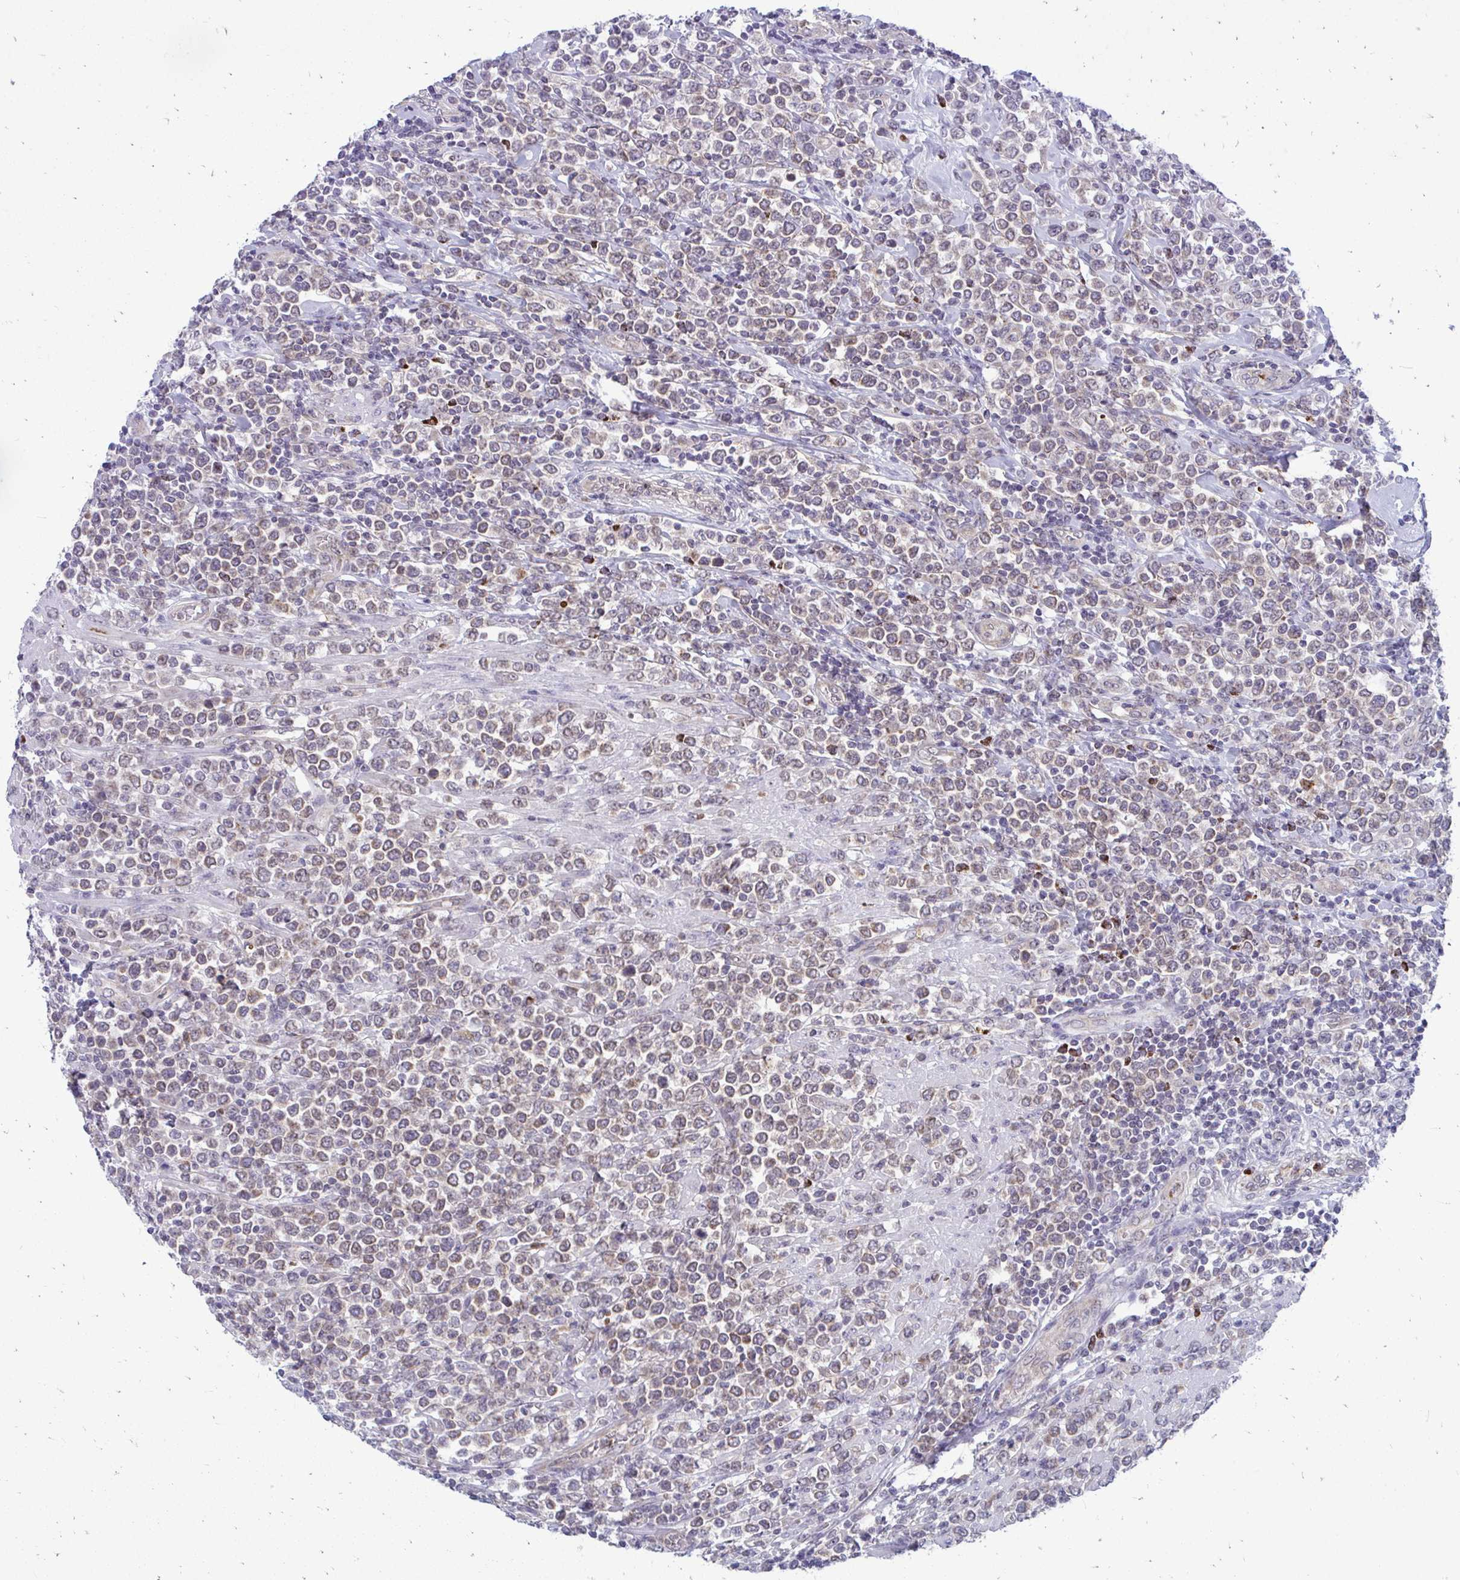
{"staining": {"intensity": "weak", "quantity": "25%-75%", "location": "cytoplasmic/membranous"}, "tissue": "lymphoma", "cell_type": "Tumor cells", "image_type": "cancer", "snomed": [{"axis": "morphology", "description": "Malignant lymphoma, non-Hodgkin's type, High grade"}, {"axis": "topography", "description": "Soft tissue"}], "caption": "High-power microscopy captured an immunohistochemistry (IHC) photomicrograph of lymphoma, revealing weak cytoplasmic/membranous positivity in approximately 25%-75% of tumor cells.", "gene": "ACSL5", "patient": {"sex": "female", "age": 56}}